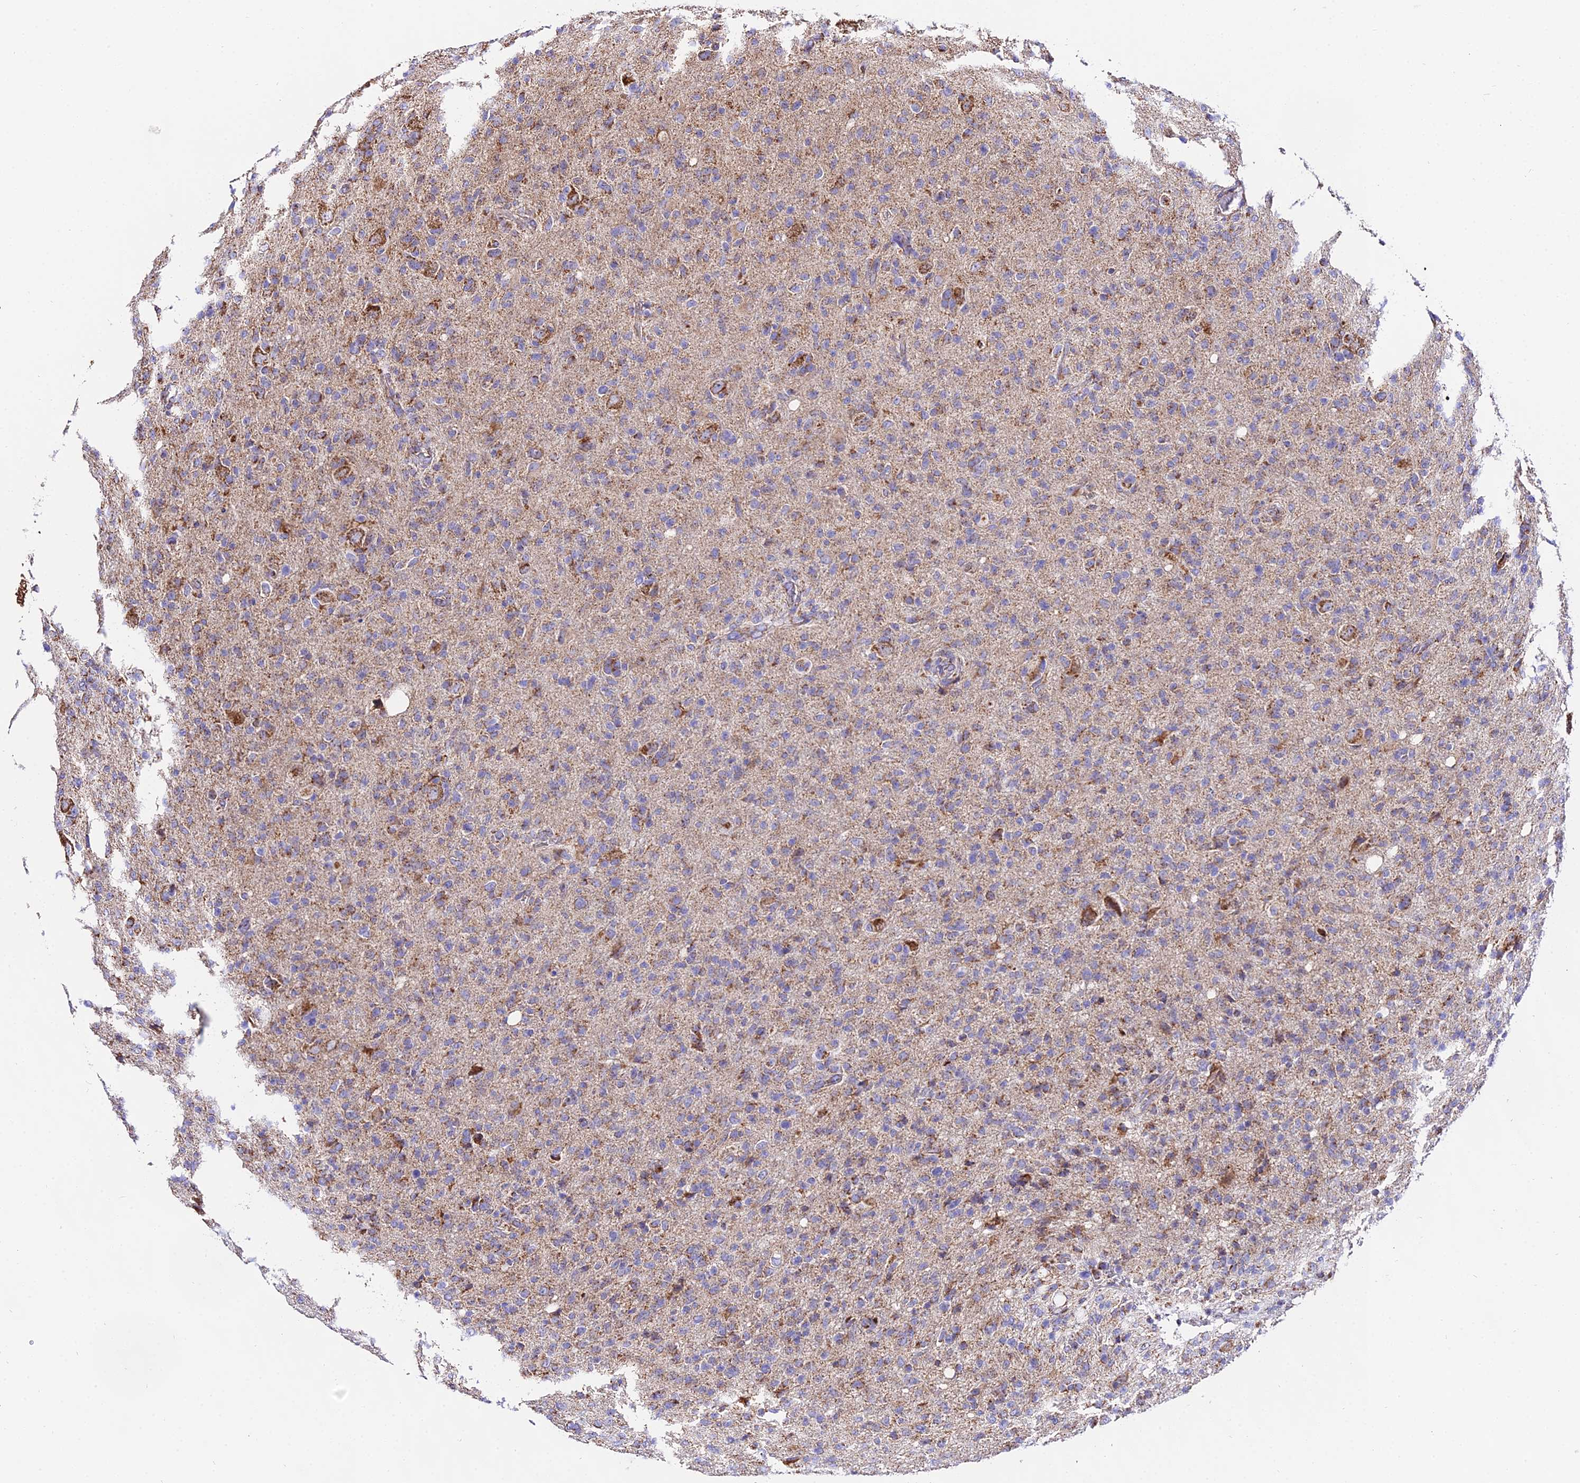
{"staining": {"intensity": "moderate", "quantity": "<25%", "location": "cytoplasmic/membranous"}, "tissue": "glioma", "cell_type": "Tumor cells", "image_type": "cancer", "snomed": [{"axis": "morphology", "description": "Glioma, malignant, High grade"}, {"axis": "topography", "description": "Brain"}], "caption": "IHC (DAB (3,3'-diaminobenzidine)) staining of glioma displays moderate cytoplasmic/membranous protein staining in approximately <25% of tumor cells. (DAB IHC with brightfield microscopy, high magnification).", "gene": "ATP5PD", "patient": {"sex": "female", "age": 57}}